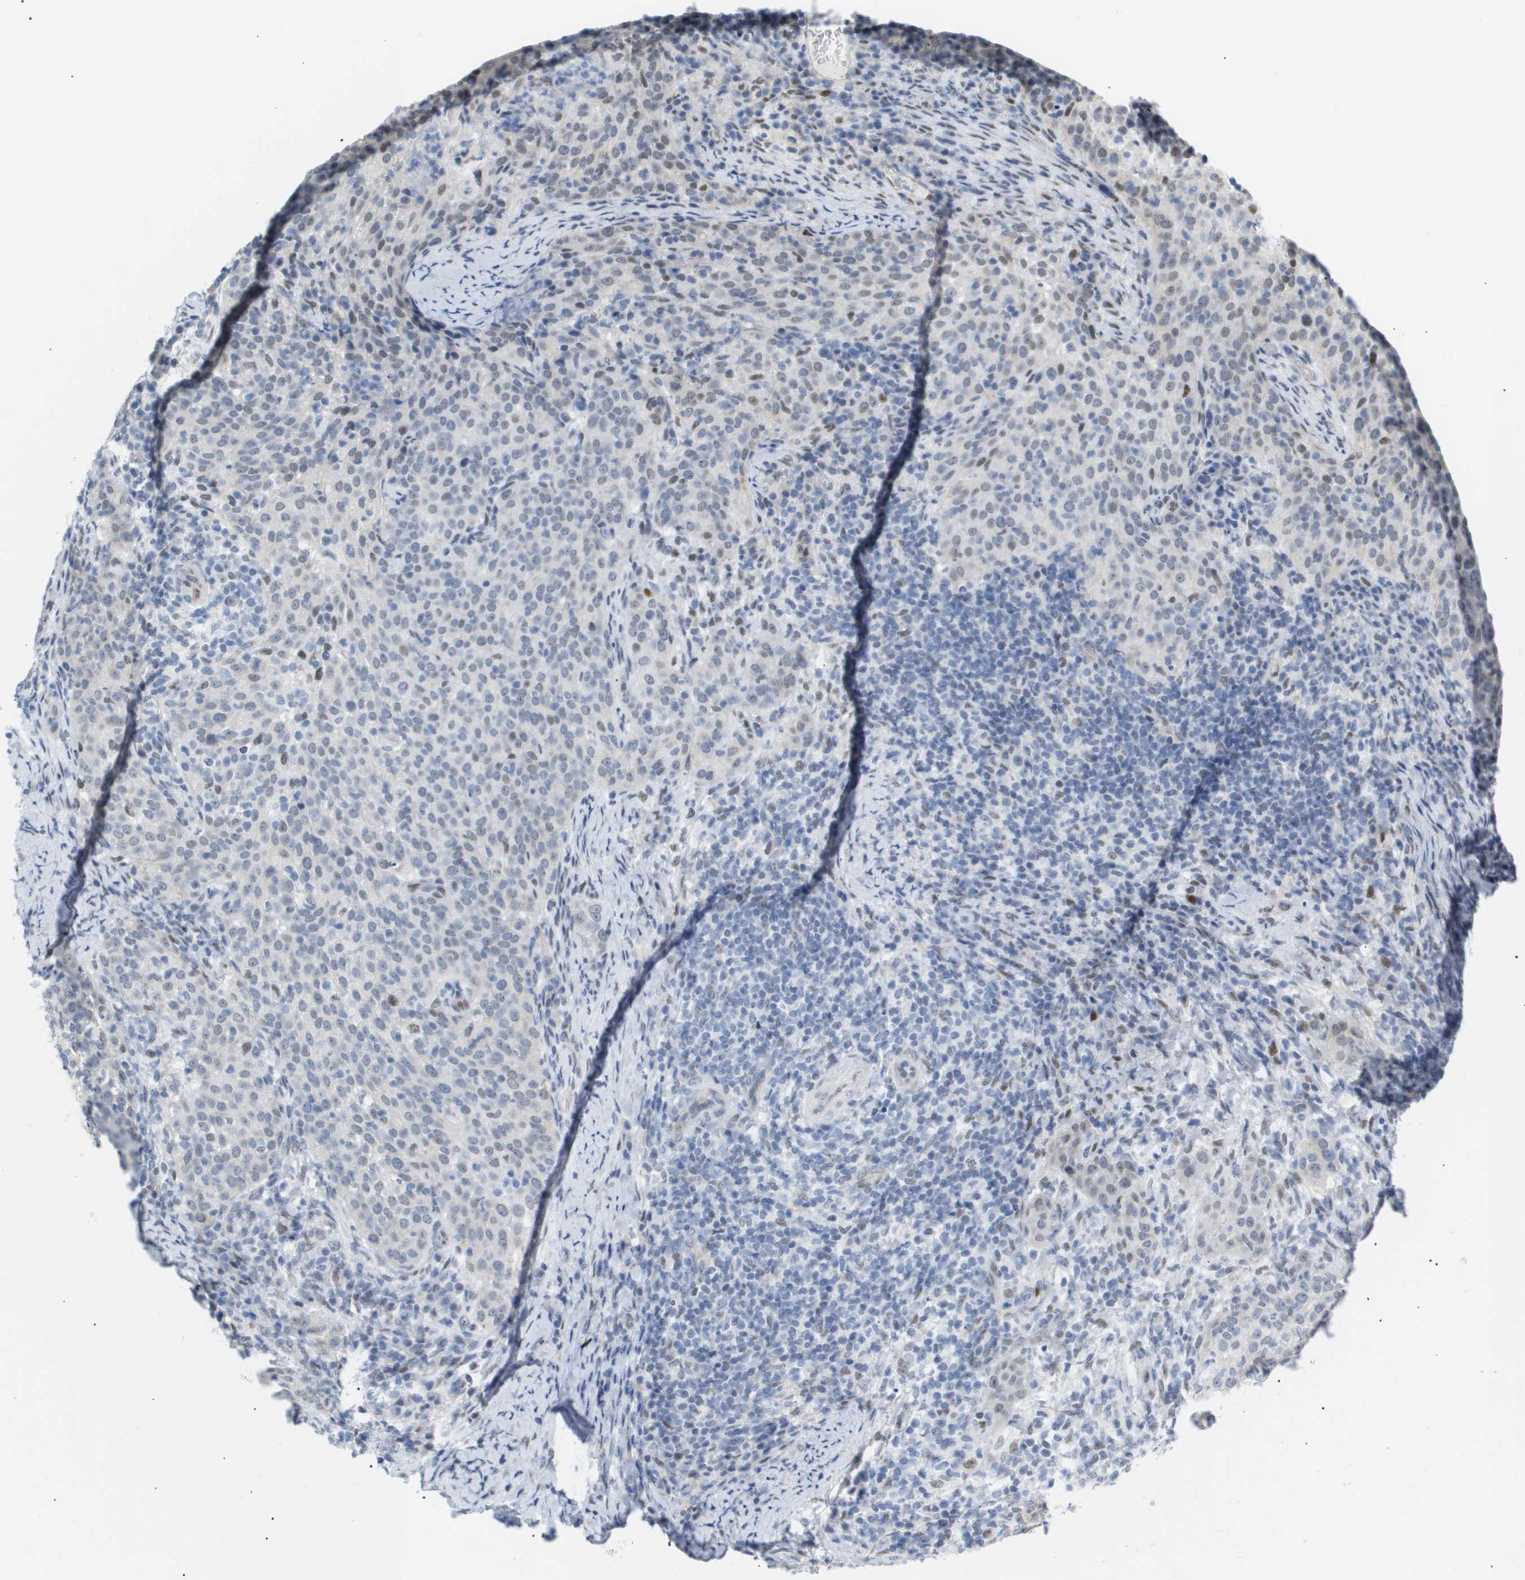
{"staining": {"intensity": "moderate", "quantity": "<25%", "location": "nuclear"}, "tissue": "cervical cancer", "cell_type": "Tumor cells", "image_type": "cancer", "snomed": [{"axis": "morphology", "description": "Squamous cell carcinoma, NOS"}, {"axis": "topography", "description": "Cervix"}], "caption": "Human cervical cancer stained with a protein marker demonstrates moderate staining in tumor cells.", "gene": "PPARD", "patient": {"sex": "female", "age": 51}}